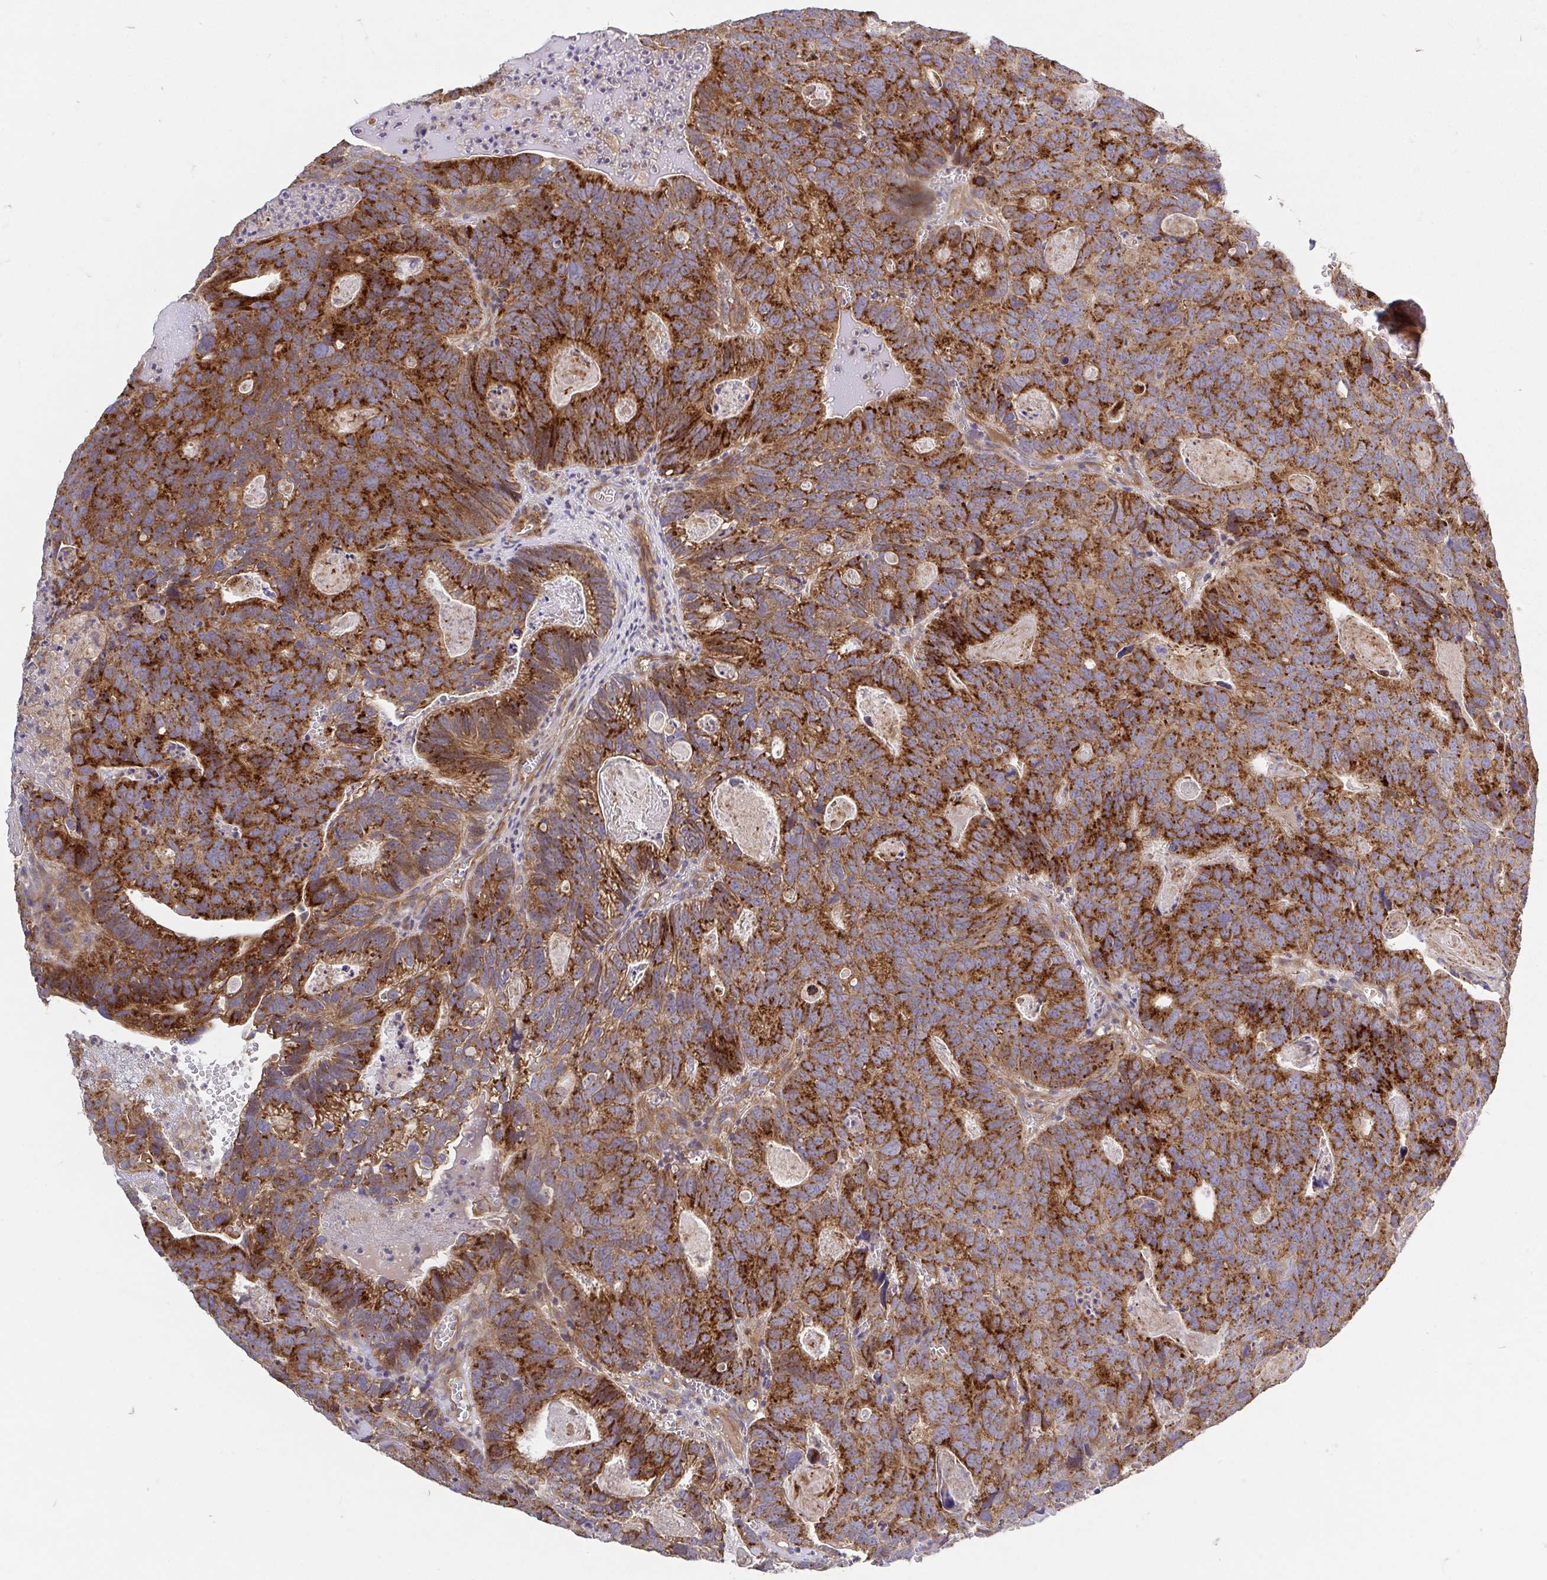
{"staining": {"intensity": "strong", "quantity": ">75%", "location": "cytoplasmic/membranous"}, "tissue": "head and neck cancer", "cell_type": "Tumor cells", "image_type": "cancer", "snomed": [{"axis": "morphology", "description": "Adenocarcinoma, NOS"}, {"axis": "topography", "description": "Head-Neck"}], "caption": "Human adenocarcinoma (head and neck) stained with a brown dye displays strong cytoplasmic/membranous positive expression in about >75% of tumor cells.", "gene": "TM9SF4", "patient": {"sex": "male", "age": 62}}